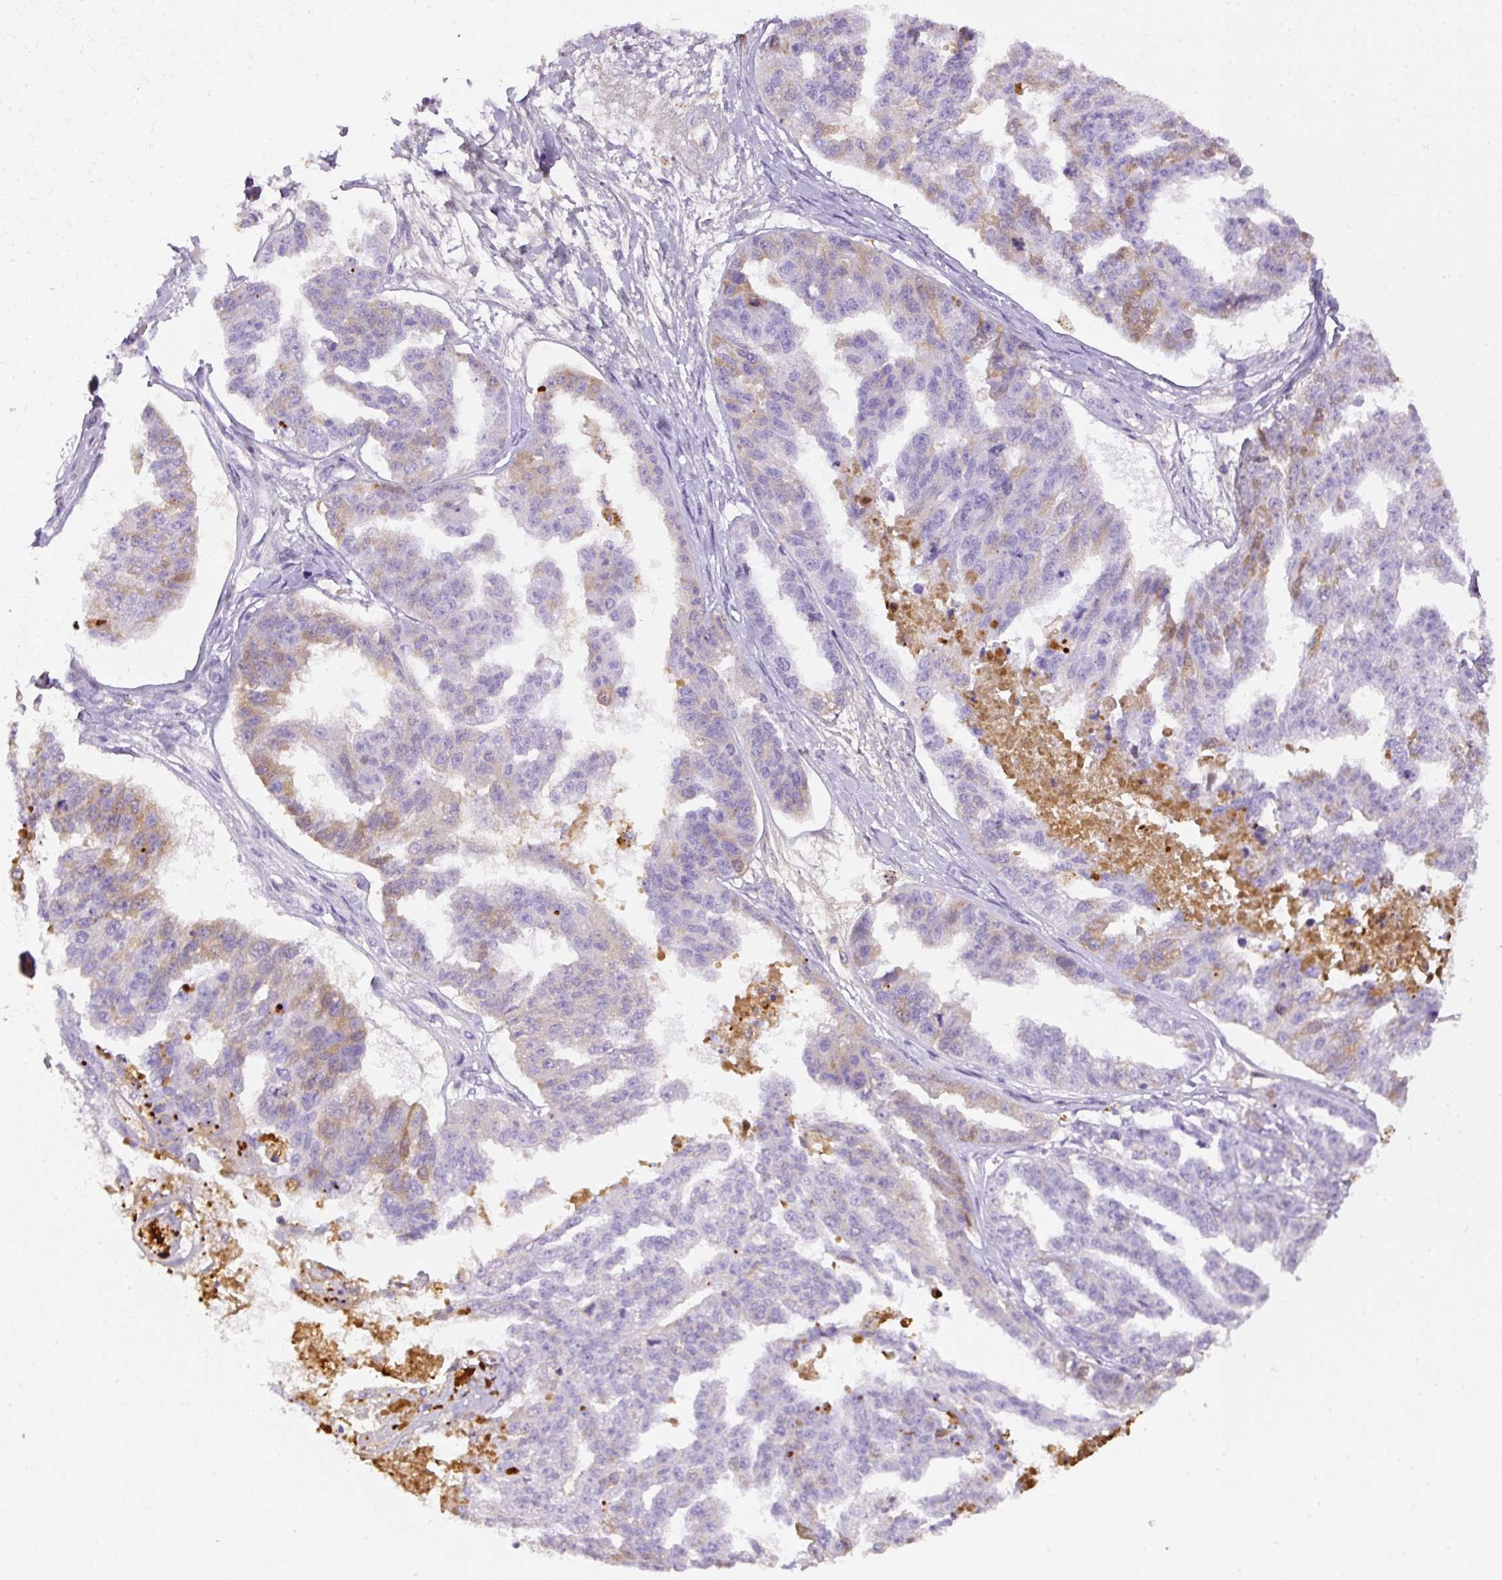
{"staining": {"intensity": "weak", "quantity": "<25%", "location": "cytoplasmic/membranous"}, "tissue": "ovarian cancer", "cell_type": "Tumor cells", "image_type": "cancer", "snomed": [{"axis": "morphology", "description": "Cystadenocarcinoma, serous, NOS"}, {"axis": "topography", "description": "Ovary"}], "caption": "Immunohistochemistry photomicrograph of neoplastic tissue: human ovarian serous cystadenocarcinoma stained with DAB shows no significant protein staining in tumor cells.", "gene": "APCS", "patient": {"sex": "female", "age": 58}}